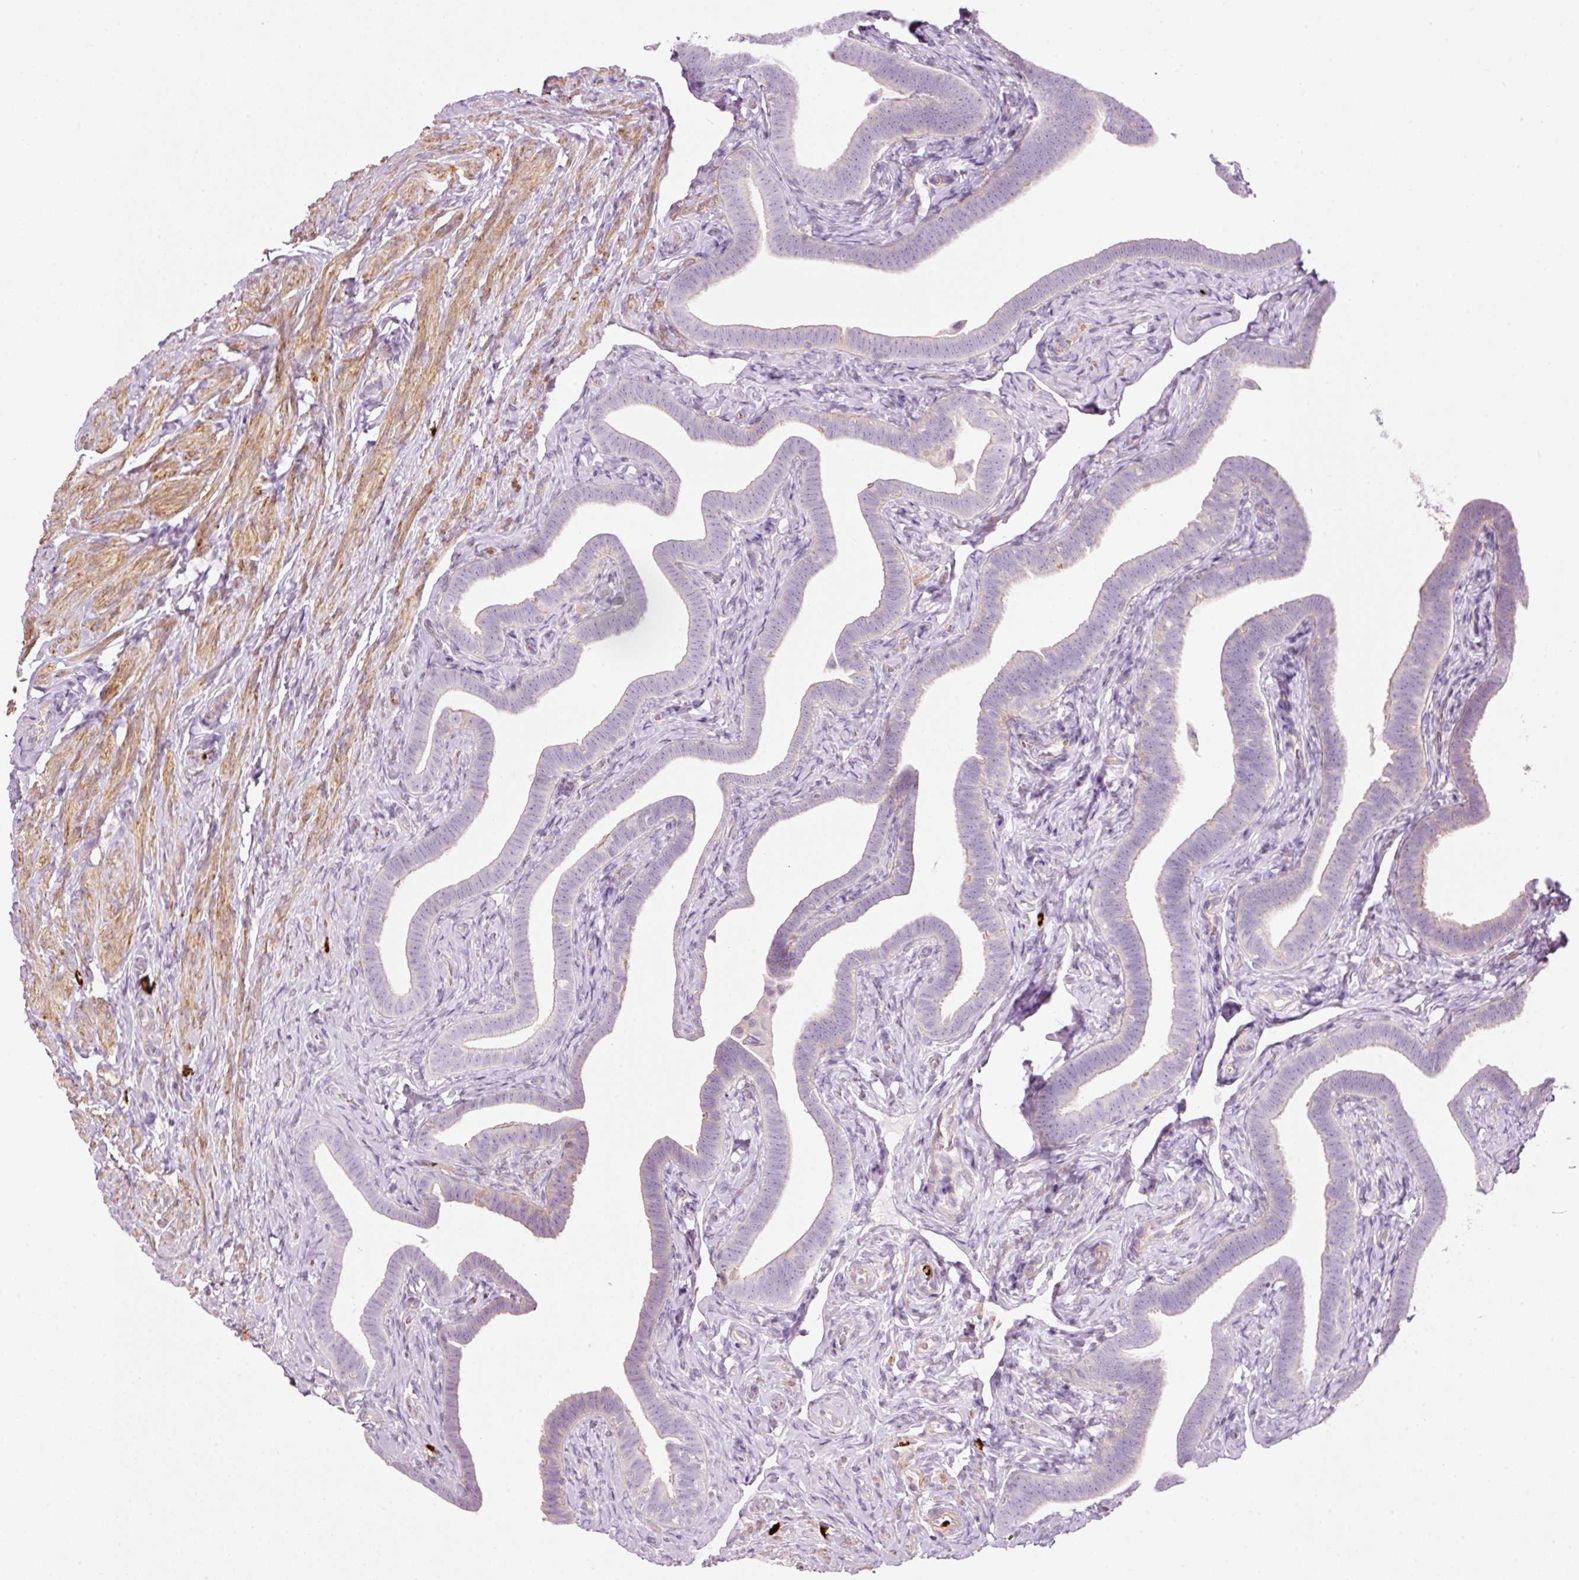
{"staining": {"intensity": "negative", "quantity": "none", "location": "none"}, "tissue": "fallopian tube", "cell_type": "Glandular cells", "image_type": "normal", "snomed": [{"axis": "morphology", "description": "Normal tissue, NOS"}, {"axis": "topography", "description": "Fallopian tube"}], "caption": "The photomicrograph reveals no staining of glandular cells in normal fallopian tube.", "gene": "MAP3K3", "patient": {"sex": "female", "age": 69}}